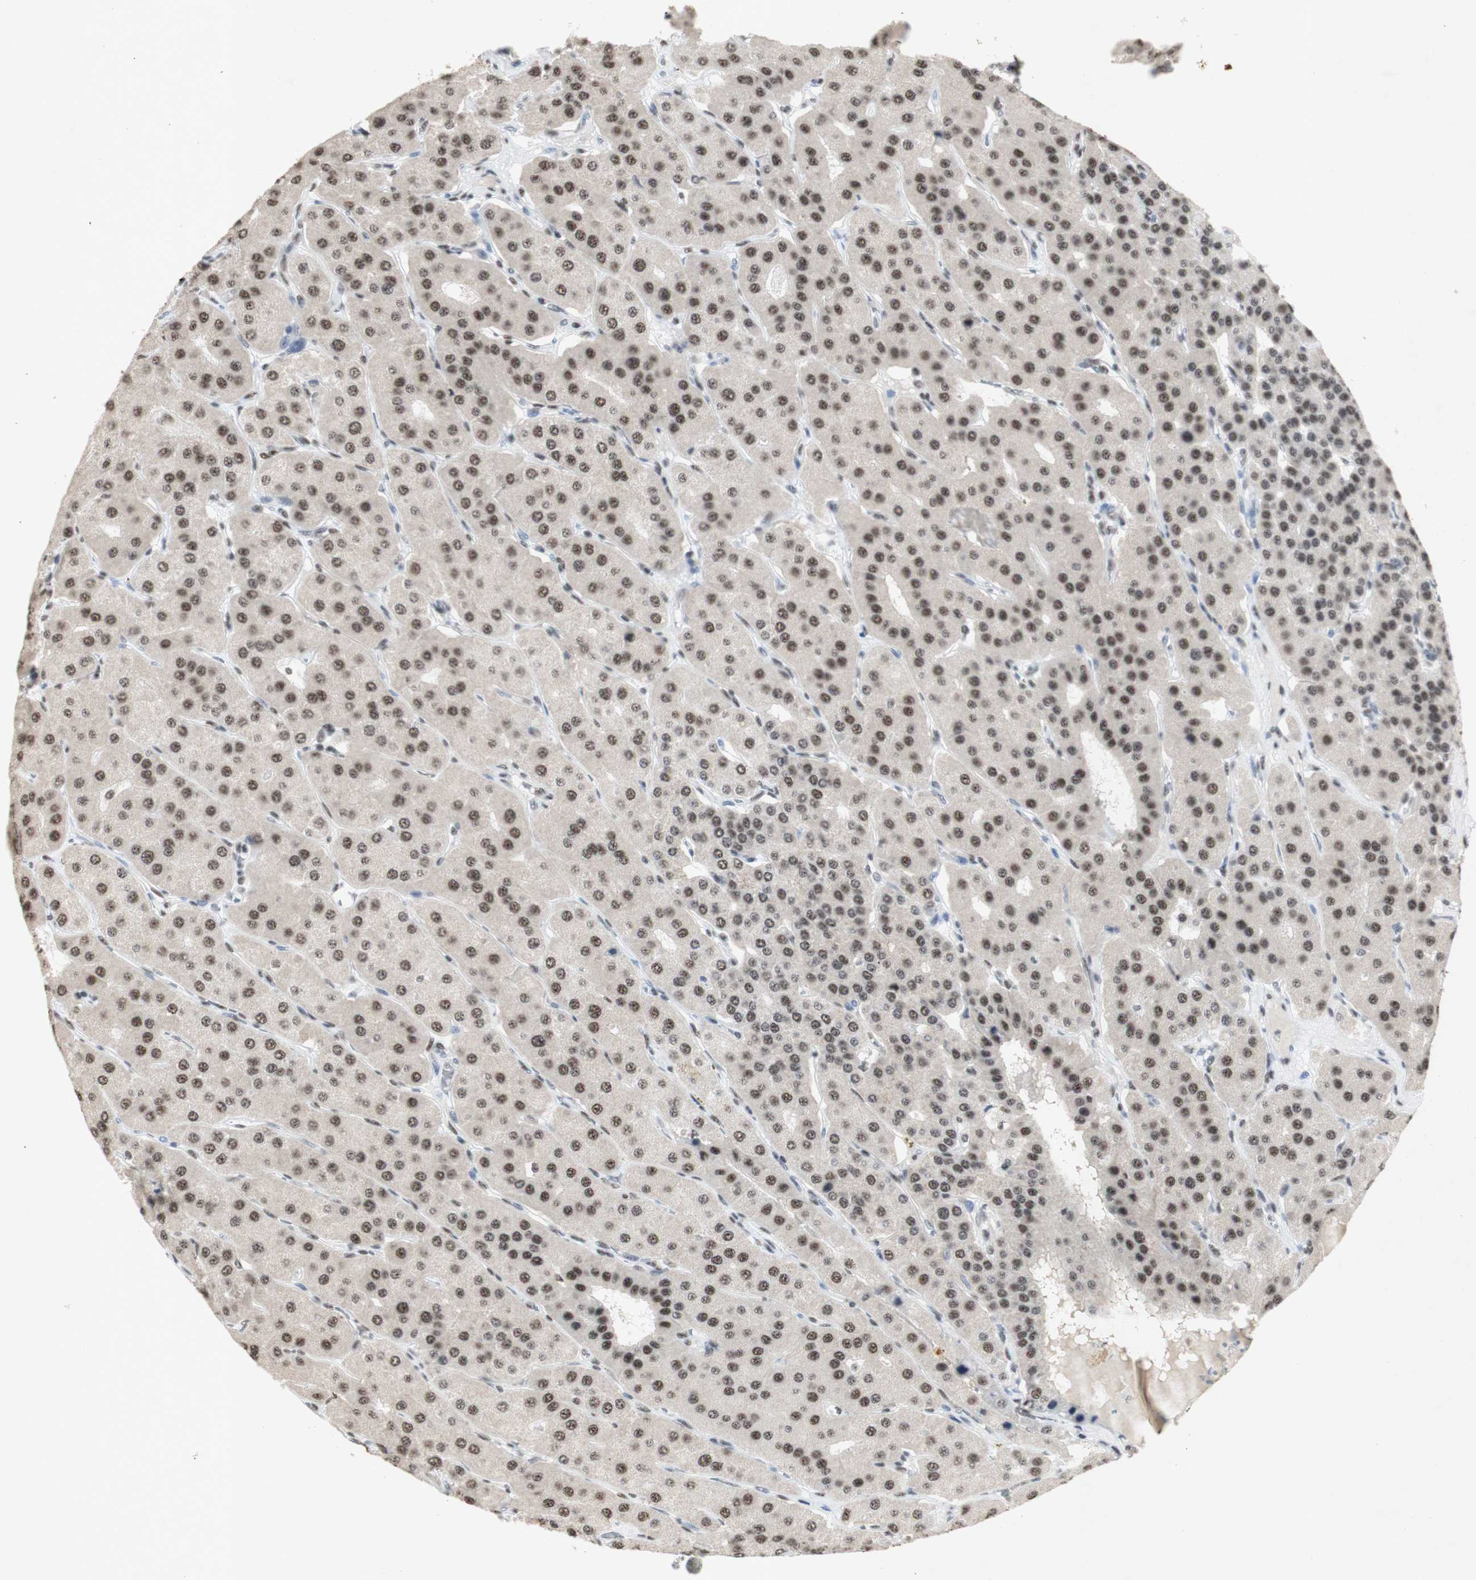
{"staining": {"intensity": "strong", "quantity": ">75%", "location": "nuclear"}, "tissue": "parathyroid gland", "cell_type": "Glandular cells", "image_type": "normal", "snomed": [{"axis": "morphology", "description": "Normal tissue, NOS"}, {"axis": "morphology", "description": "Adenoma, NOS"}, {"axis": "topography", "description": "Parathyroid gland"}], "caption": "Unremarkable parathyroid gland was stained to show a protein in brown. There is high levels of strong nuclear staining in approximately >75% of glandular cells. Immunohistochemistry stains the protein of interest in brown and the nuclei are stained blue.", "gene": "SNRPB", "patient": {"sex": "female", "age": 86}}